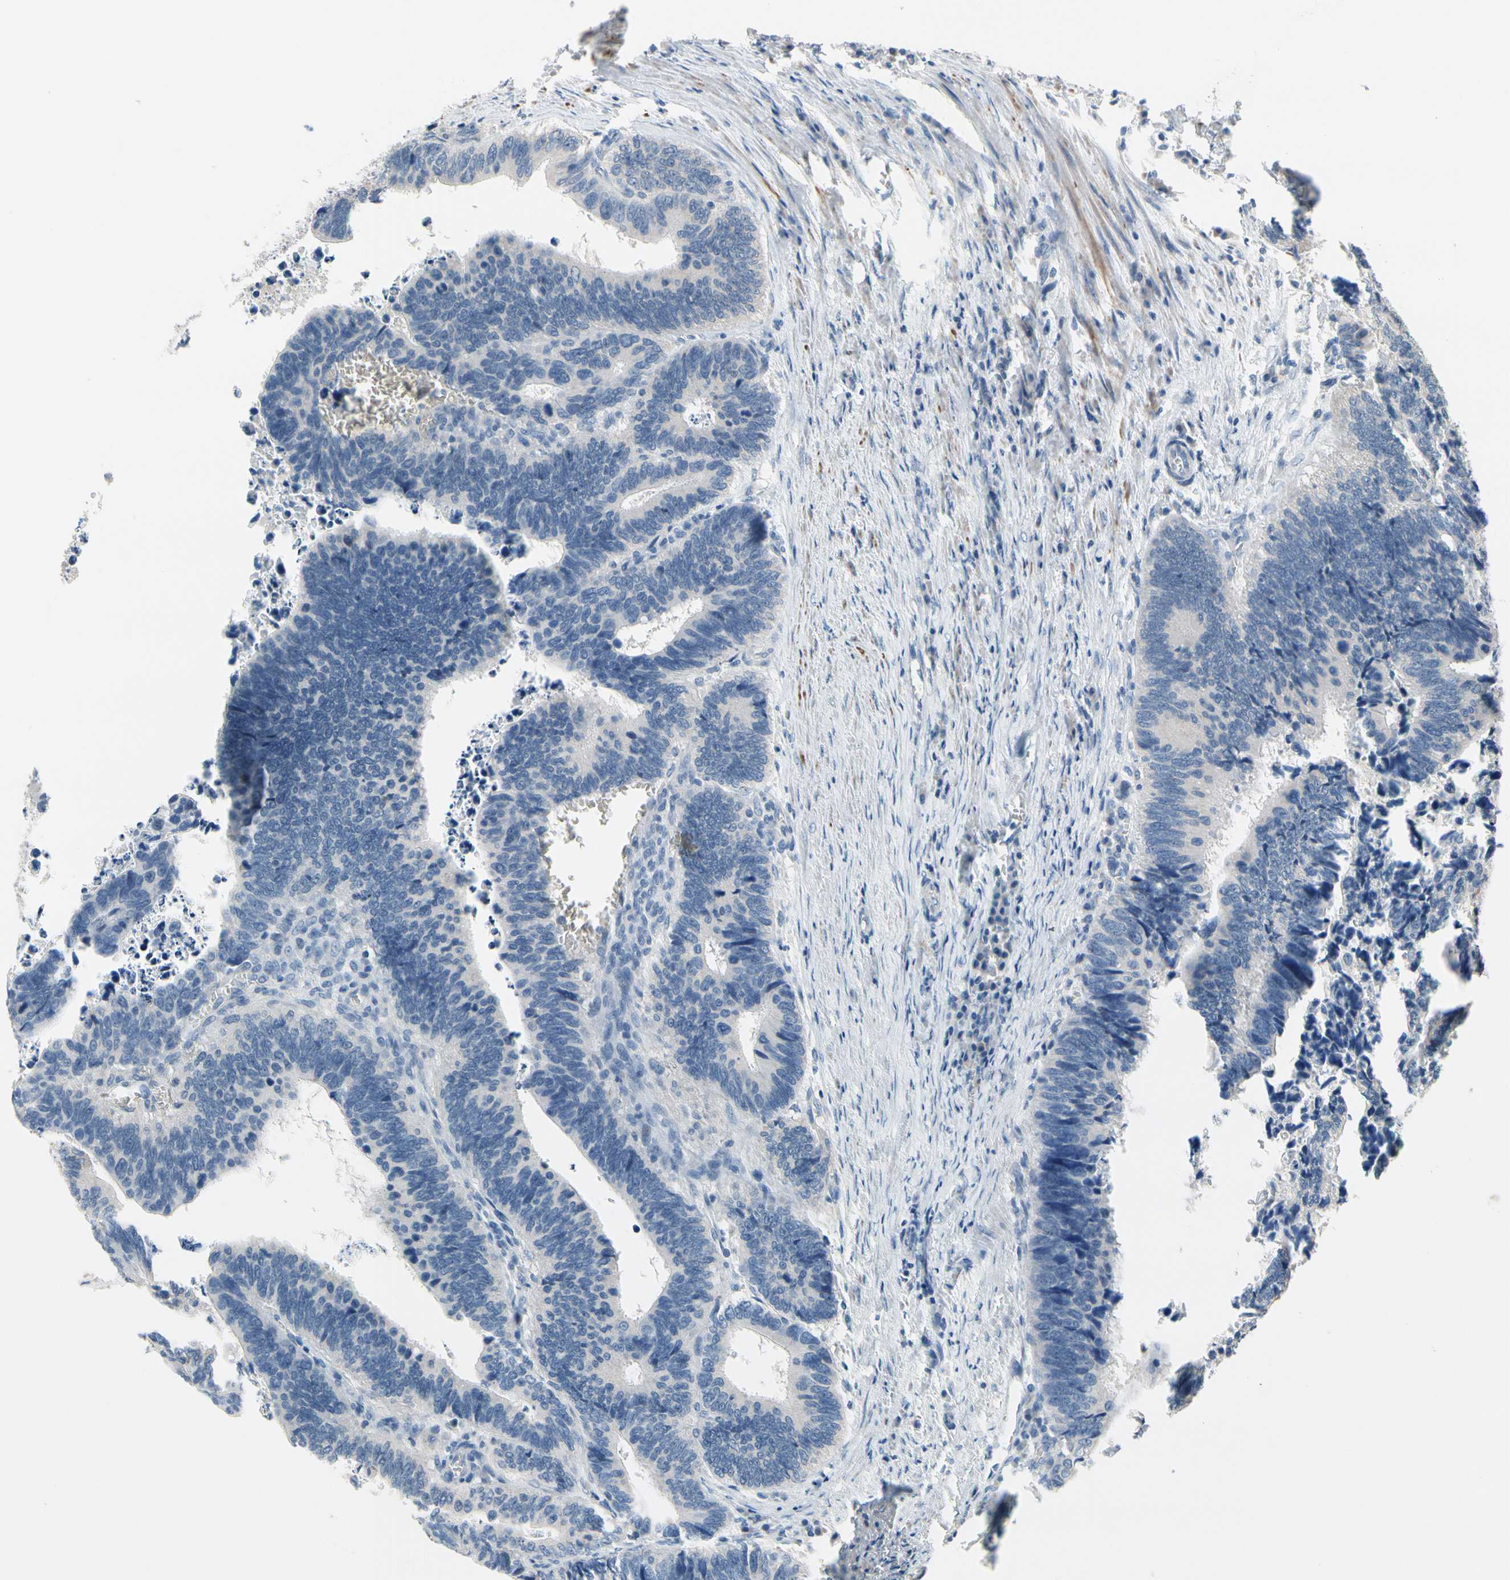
{"staining": {"intensity": "negative", "quantity": "none", "location": "none"}, "tissue": "colorectal cancer", "cell_type": "Tumor cells", "image_type": "cancer", "snomed": [{"axis": "morphology", "description": "Adenocarcinoma, NOS"}, {"axis": "topography", "description": "Colon"}], "caption": "Immunohistochemistry of human colorectal cancer reveals no expression in tumor cells. The staining was performed using DAB (3,3'-diaminobenzidine) to visualize the protein expression in brown, while the nuclei were stained in blue with hematoxylin (Magnification: 20x).", "gene": "SLC27A6", "patient": {"sex": "male", "age": 72}}